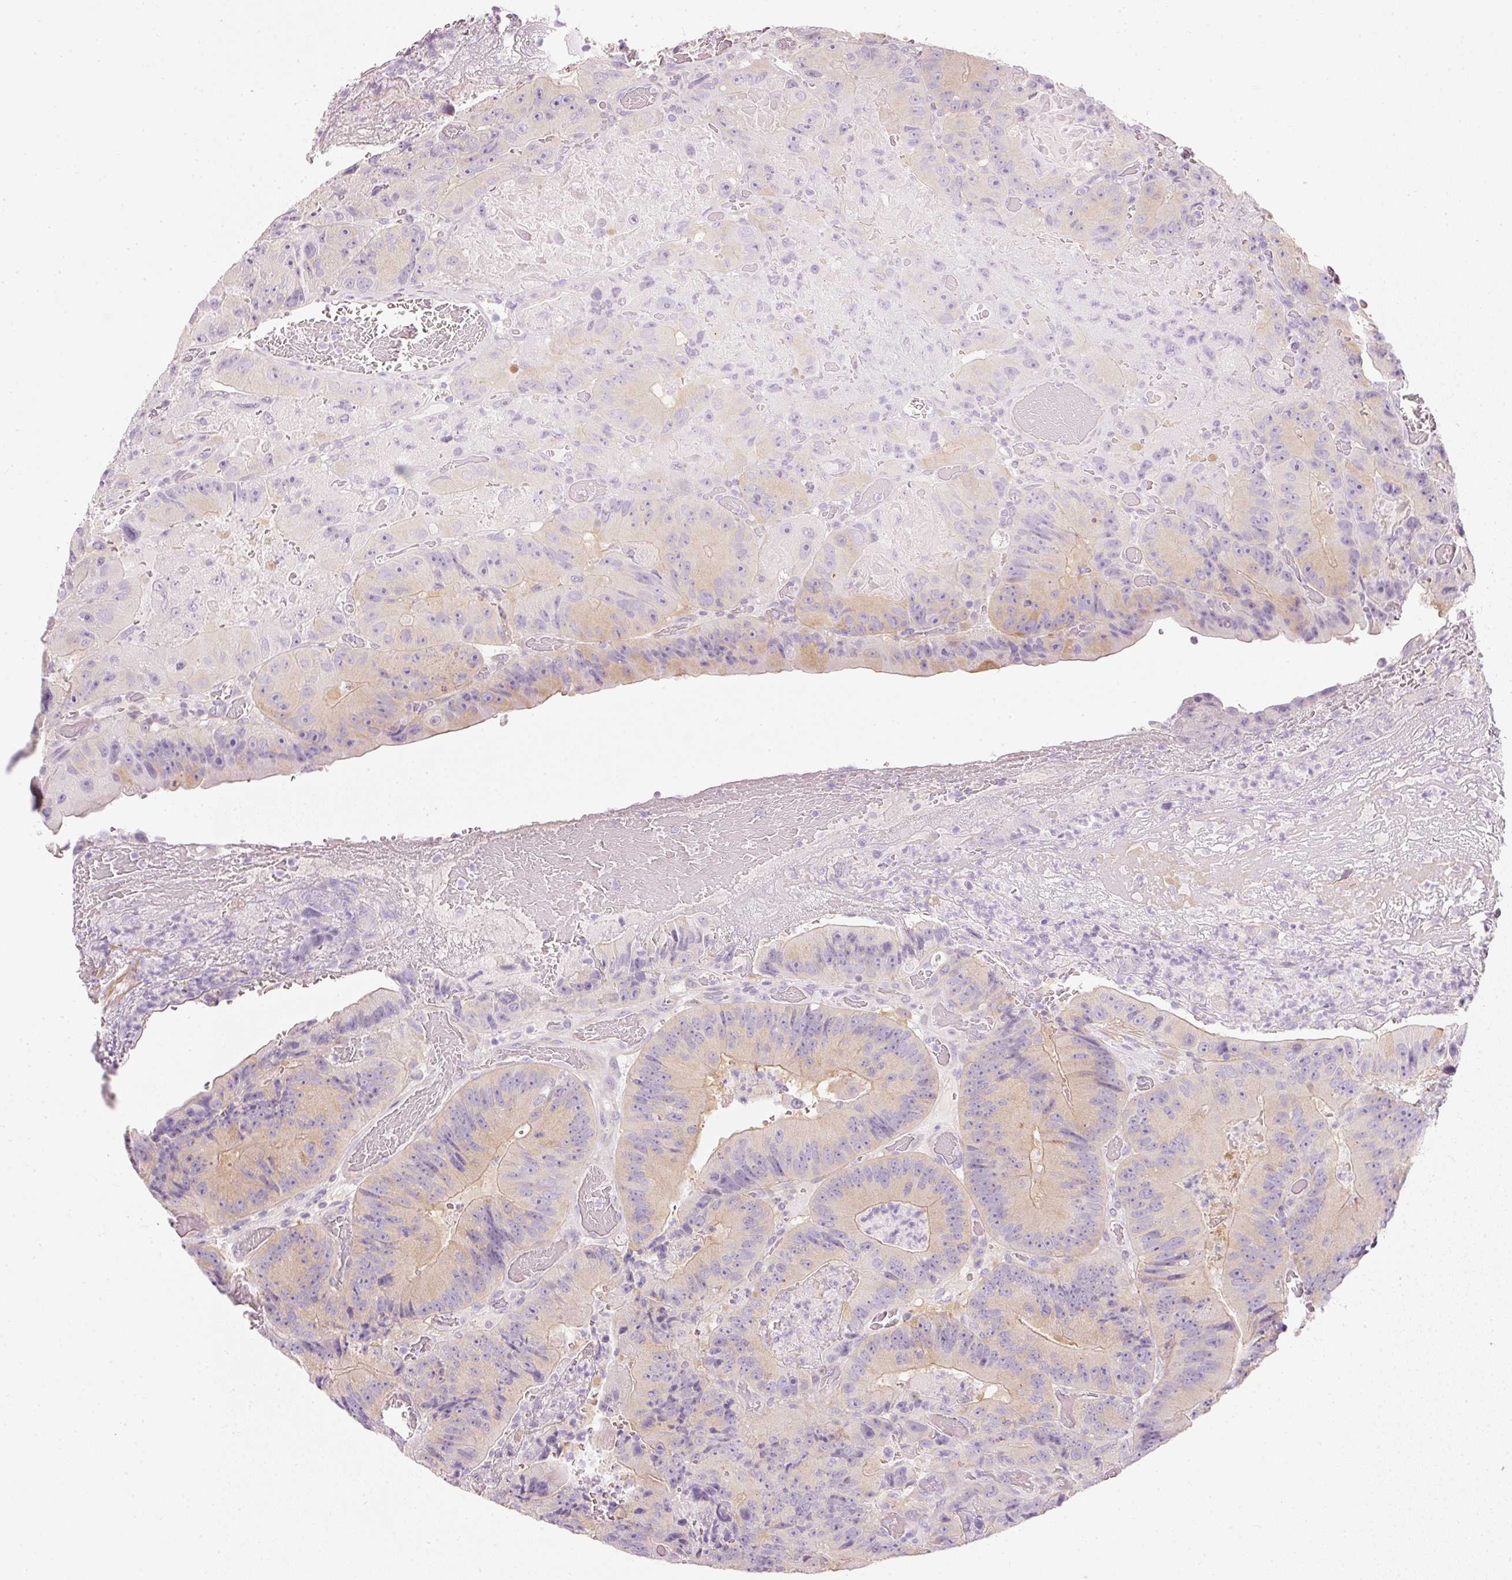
{"staining": {"intensity": "weak", "quantity": "<25%", "location": "cytoplasmic/membranous"}, "tissue": "colorectal cancer", "cell_type": "Tumor cells", "image_type": "cancer", "snomed": [{"axis": "morphology", "description": "Adenocarcinoma, NOS"}, {"axis": "topography", "description": "Colon"}], "caption": "The histopathology image displays no staining of tumor cells in colorectal adenocarcinoma. (Stains: DAB IHC with hematoxylin counter stain, Microscopy: brightfield microscopy at high magnification).", "gene": "PDXDC1", "patient": {"sex": "female", "age": 86}}